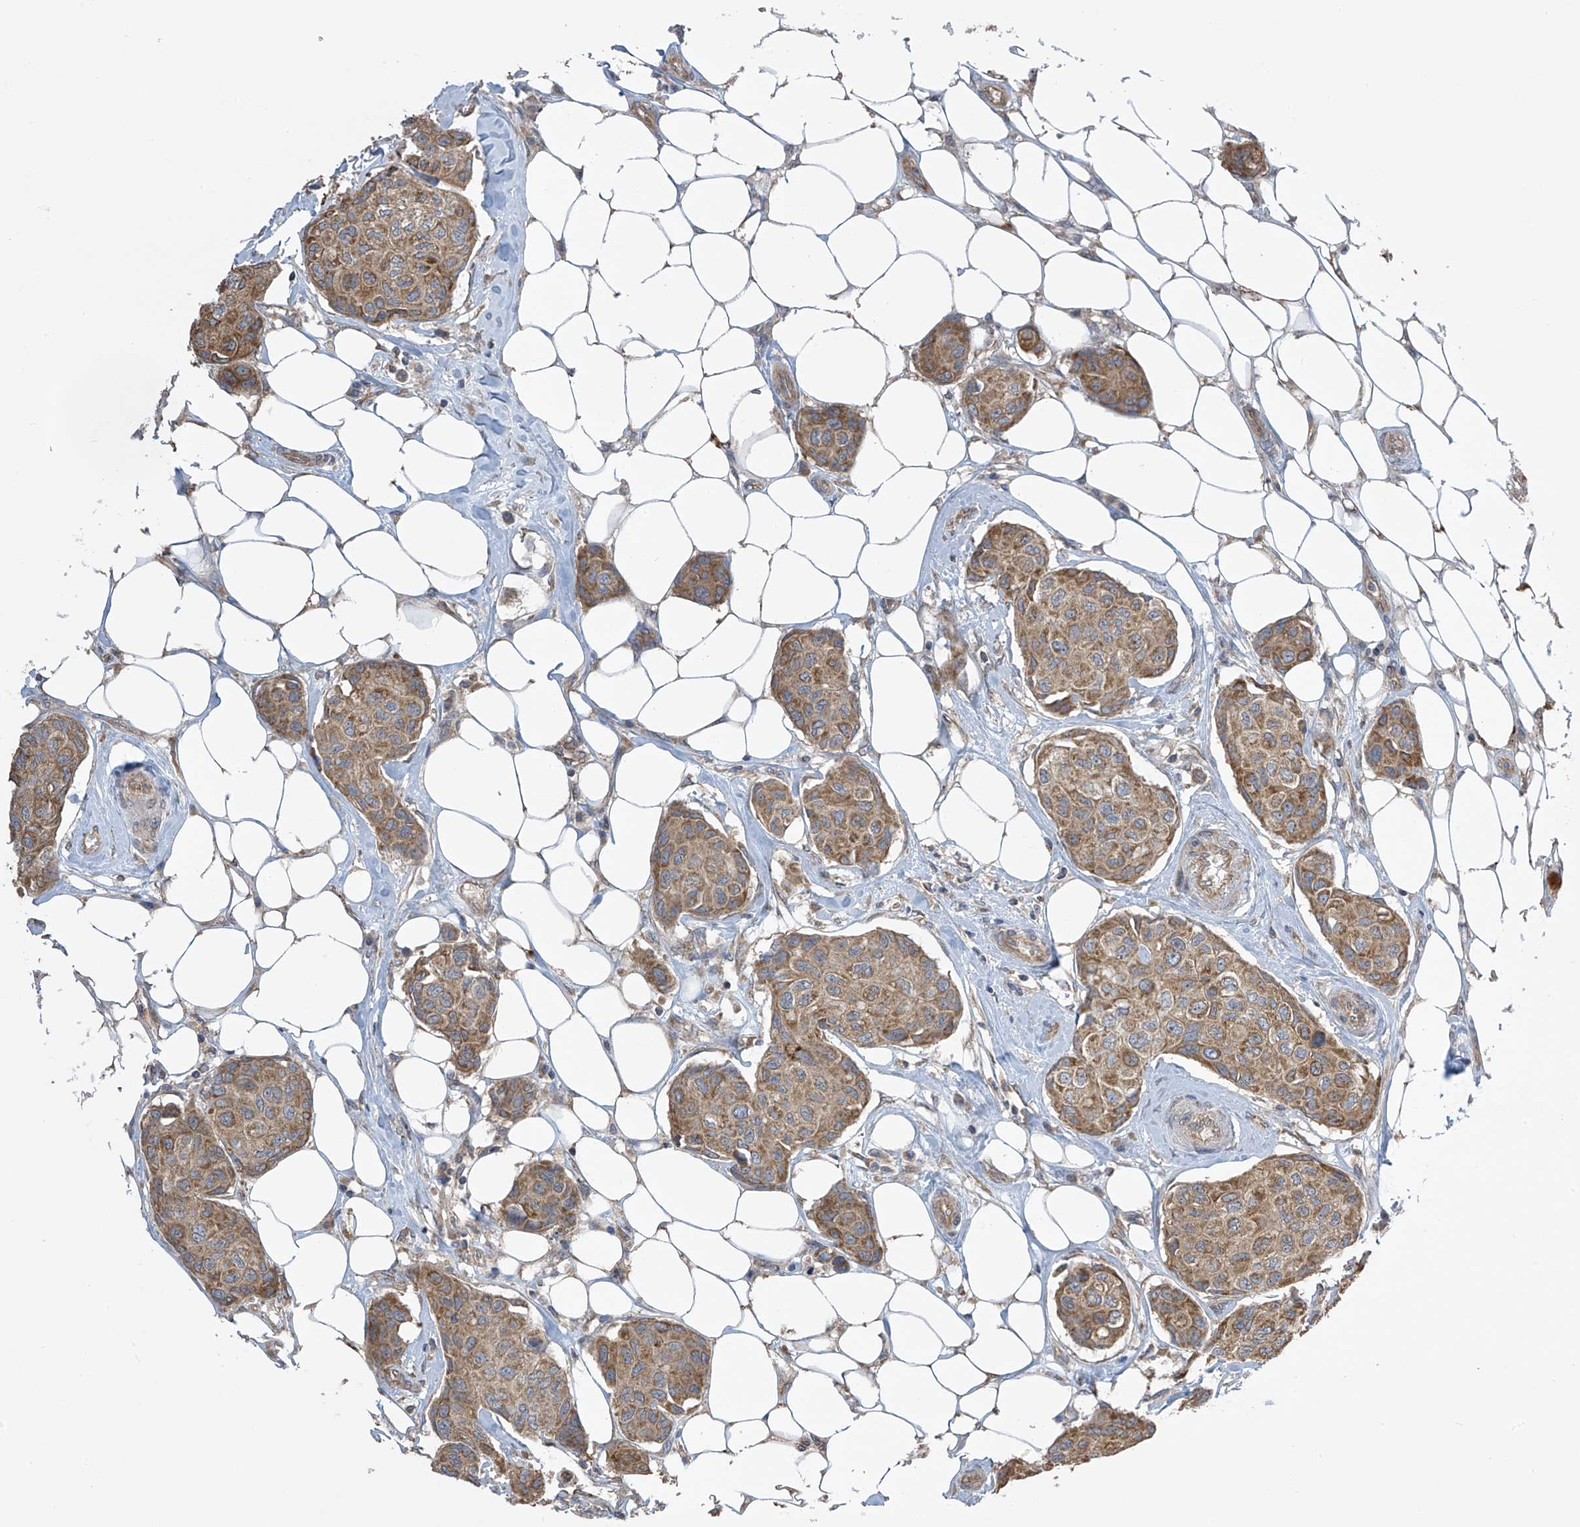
{"staining": {"intensity": "moderate", "quantity": ">75%", "location": "cytoplasmic/membranous"}, "tissue": "breast cancer", "cell_type": "Tumor cells", "image_type": "cancer", "snomed": [{"axis": "morphology", "description": "Duct carcinoma"}, {"axis": "topography", "description": "Breast"}], "caption": "Approximately >75% of tumor cells in human breast infiltrating ductal carcinoma demonstrate moderate cytoplasmic/membranous protein expression as visualized by brown immunohistochemical staining.", "gene": "PNPT1", "patient": {"sex": "female", "age": 80}}